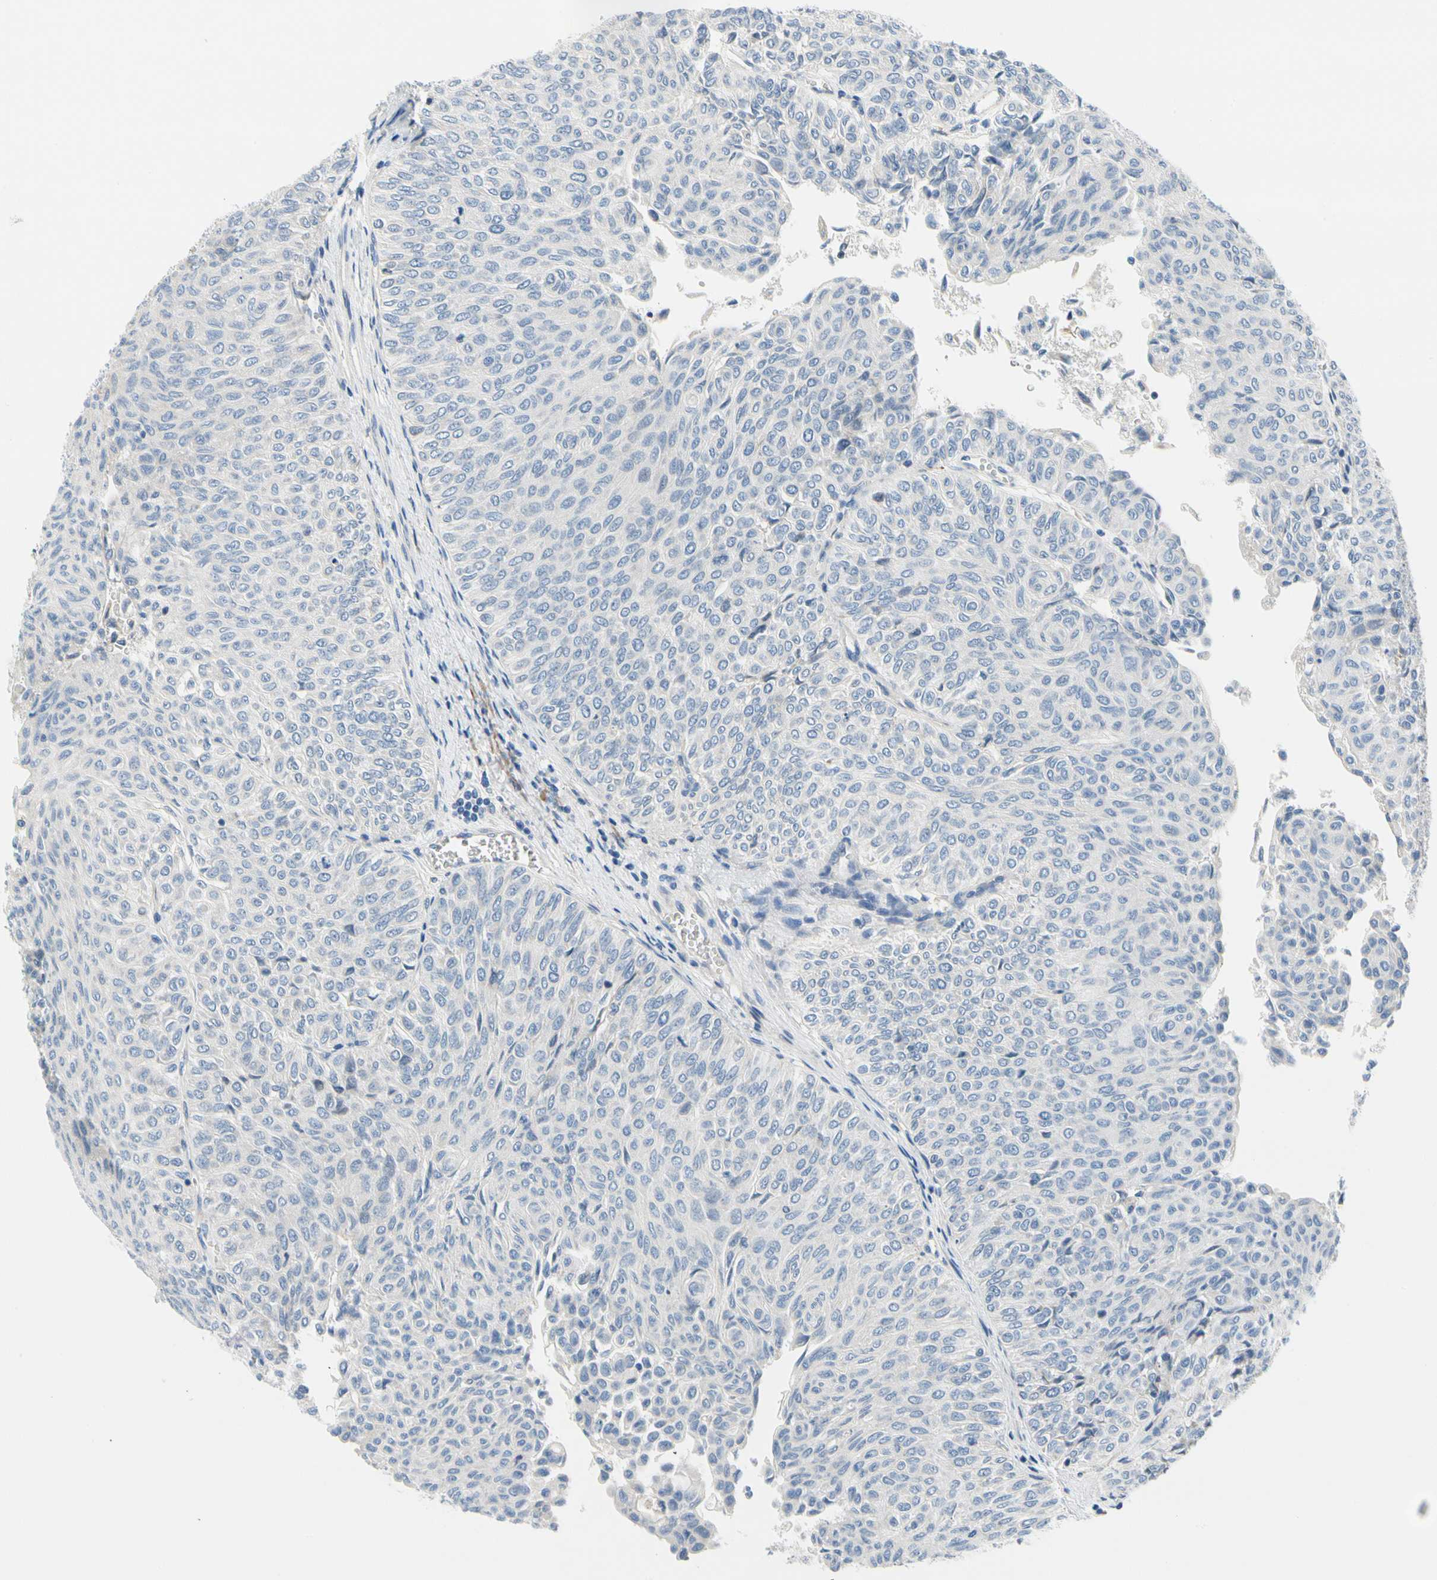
{"staining": {"intensity": "negative", "quantity": "none", "location": "none"}, "tissue": "urothelial cancer", "cell_type": "Tumor cells", "image_type": "cancer", "snomed": [{"axis": "morphology", "description": "Urothelial carcinoma, Low grade"}, {"axis": "topography", "description": "Urinary bladder"}], "caption": "A micrograph of human urothelial cancer is negative for staining in tumor cells.", "gene": "STXBP1", "patient": {"sex": "male", "age": 78}}